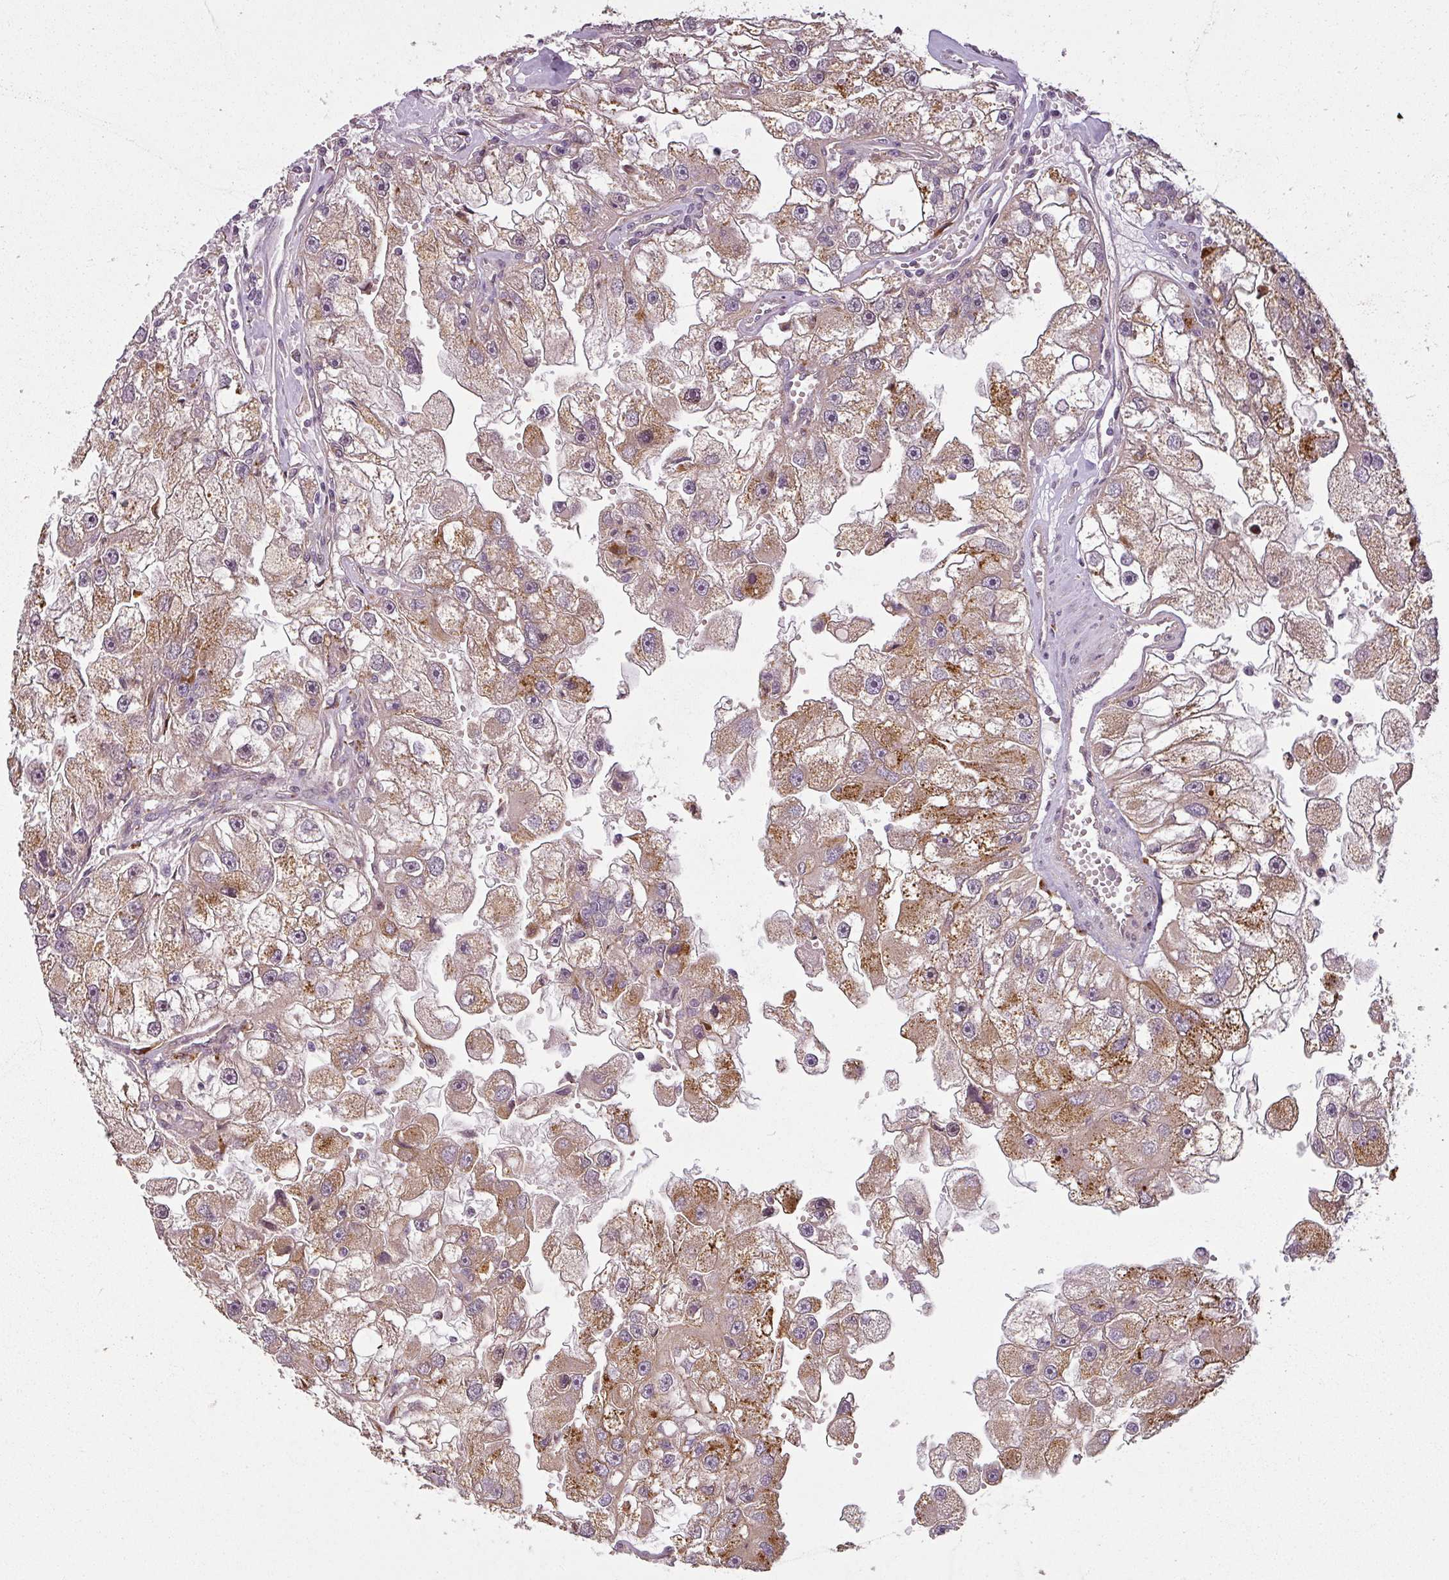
{"staining": {"intensity": "moderate", "quantity": ">75%", "location": "cytoplasmic/membranous"}, "tissue": "renal cancer", "cell_type": "Tumor cells", "image_type": "cancer", "snomed": [{"axis": "morphology", "description": "Adenocarcinoma, NOS"}, {"axis": "topography", "description": "Kidney"}], "caption": "Immunohistochemistry image of neoplastic tissue: human renal cancer stained using immunohistochemistry (IHC) exhibits medium levels of moderate protein expression localized specifically in the cytoplasmic/membranous of tumor cells, appearing as a cytoplasmic/membranous brown color.", "gene": "DIMT1", "patient": {"sex": "male", "age": 63}}